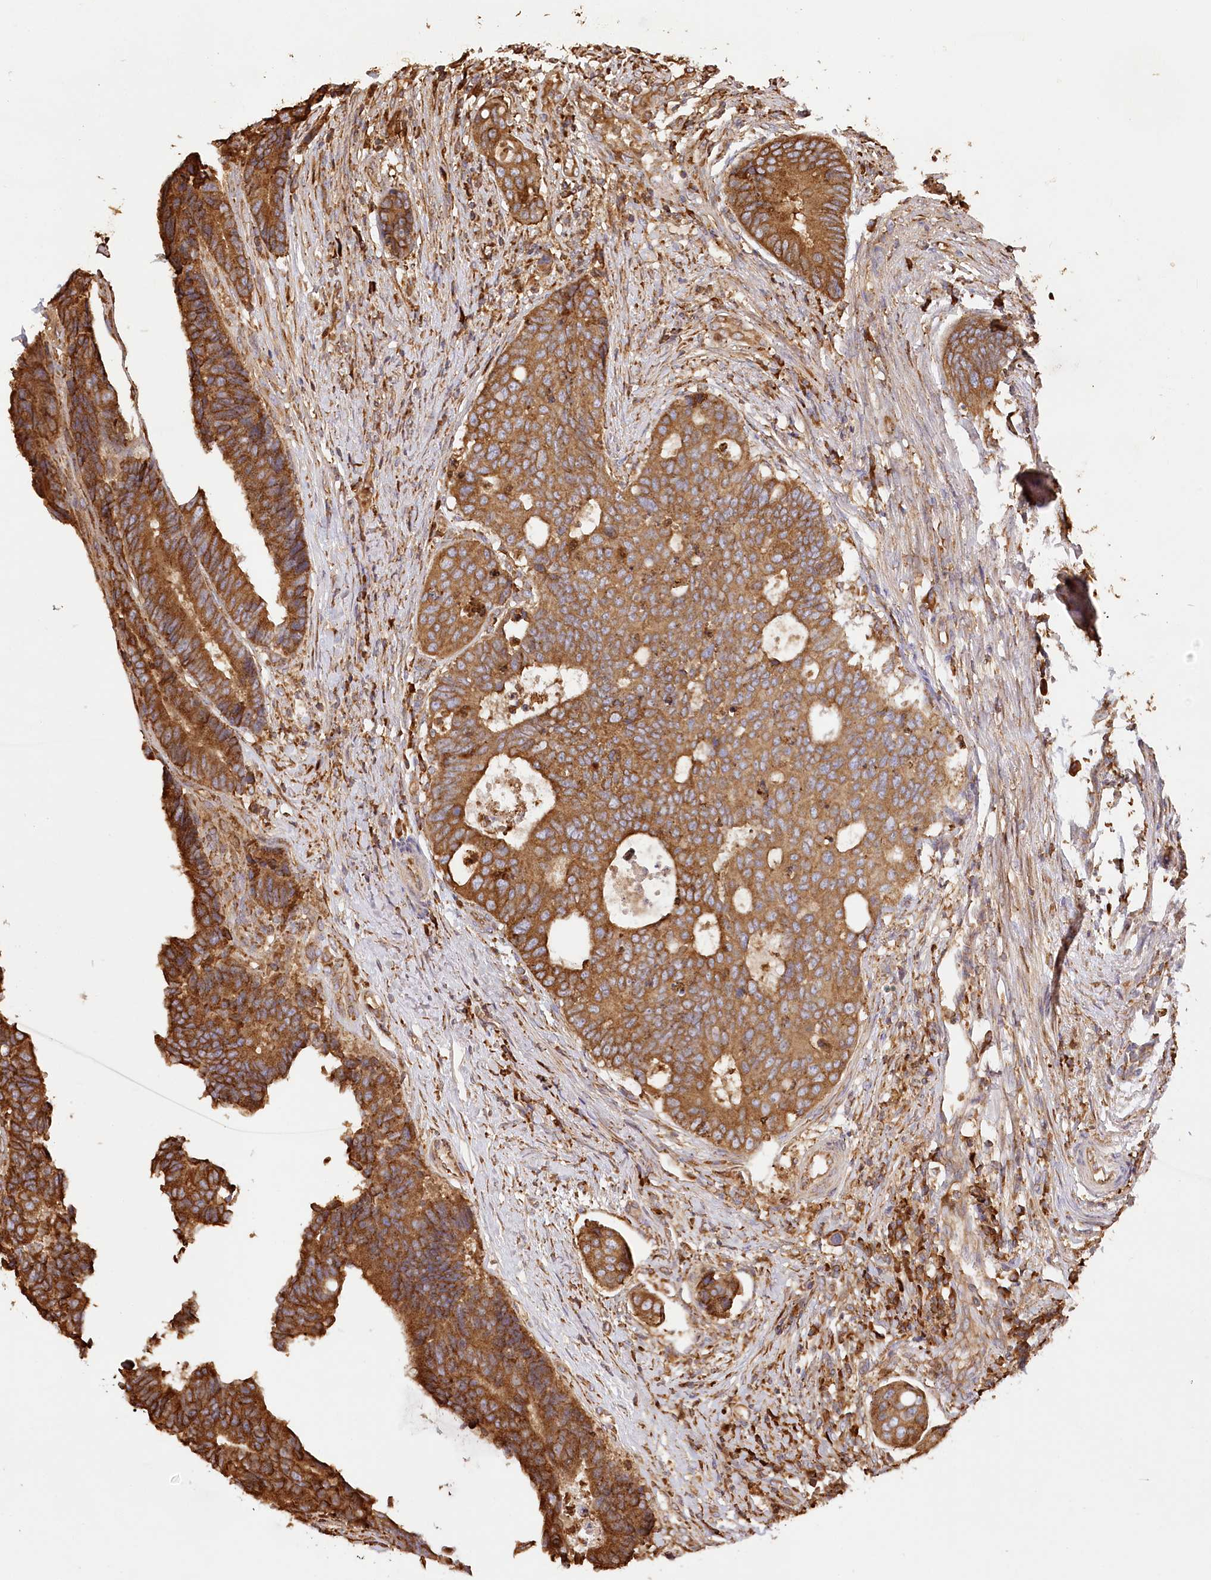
{"staining": {"intensity": "strong", "quantity": ">75%", "location": "cytoplasmic/membranous"}, "tissue": "colorectal cancer", "cell_type": "Tumor cells", "image_type": "cancer", "snomed": [{"axis": "morphology", "description": "Adenocarcinoma, NOS"}, {"axis": "topography", "description": "Rectum"}], "caption": "Immunohistochemical staining of human adenocarcinoma (colorectal) displays strong cytoplasmic/membranous protein staining in approximately >75% of tumor cells. Nuclei are stained in blue.", "gene": "ACAP2", "patient": {"sex": "male", "age": 84}}